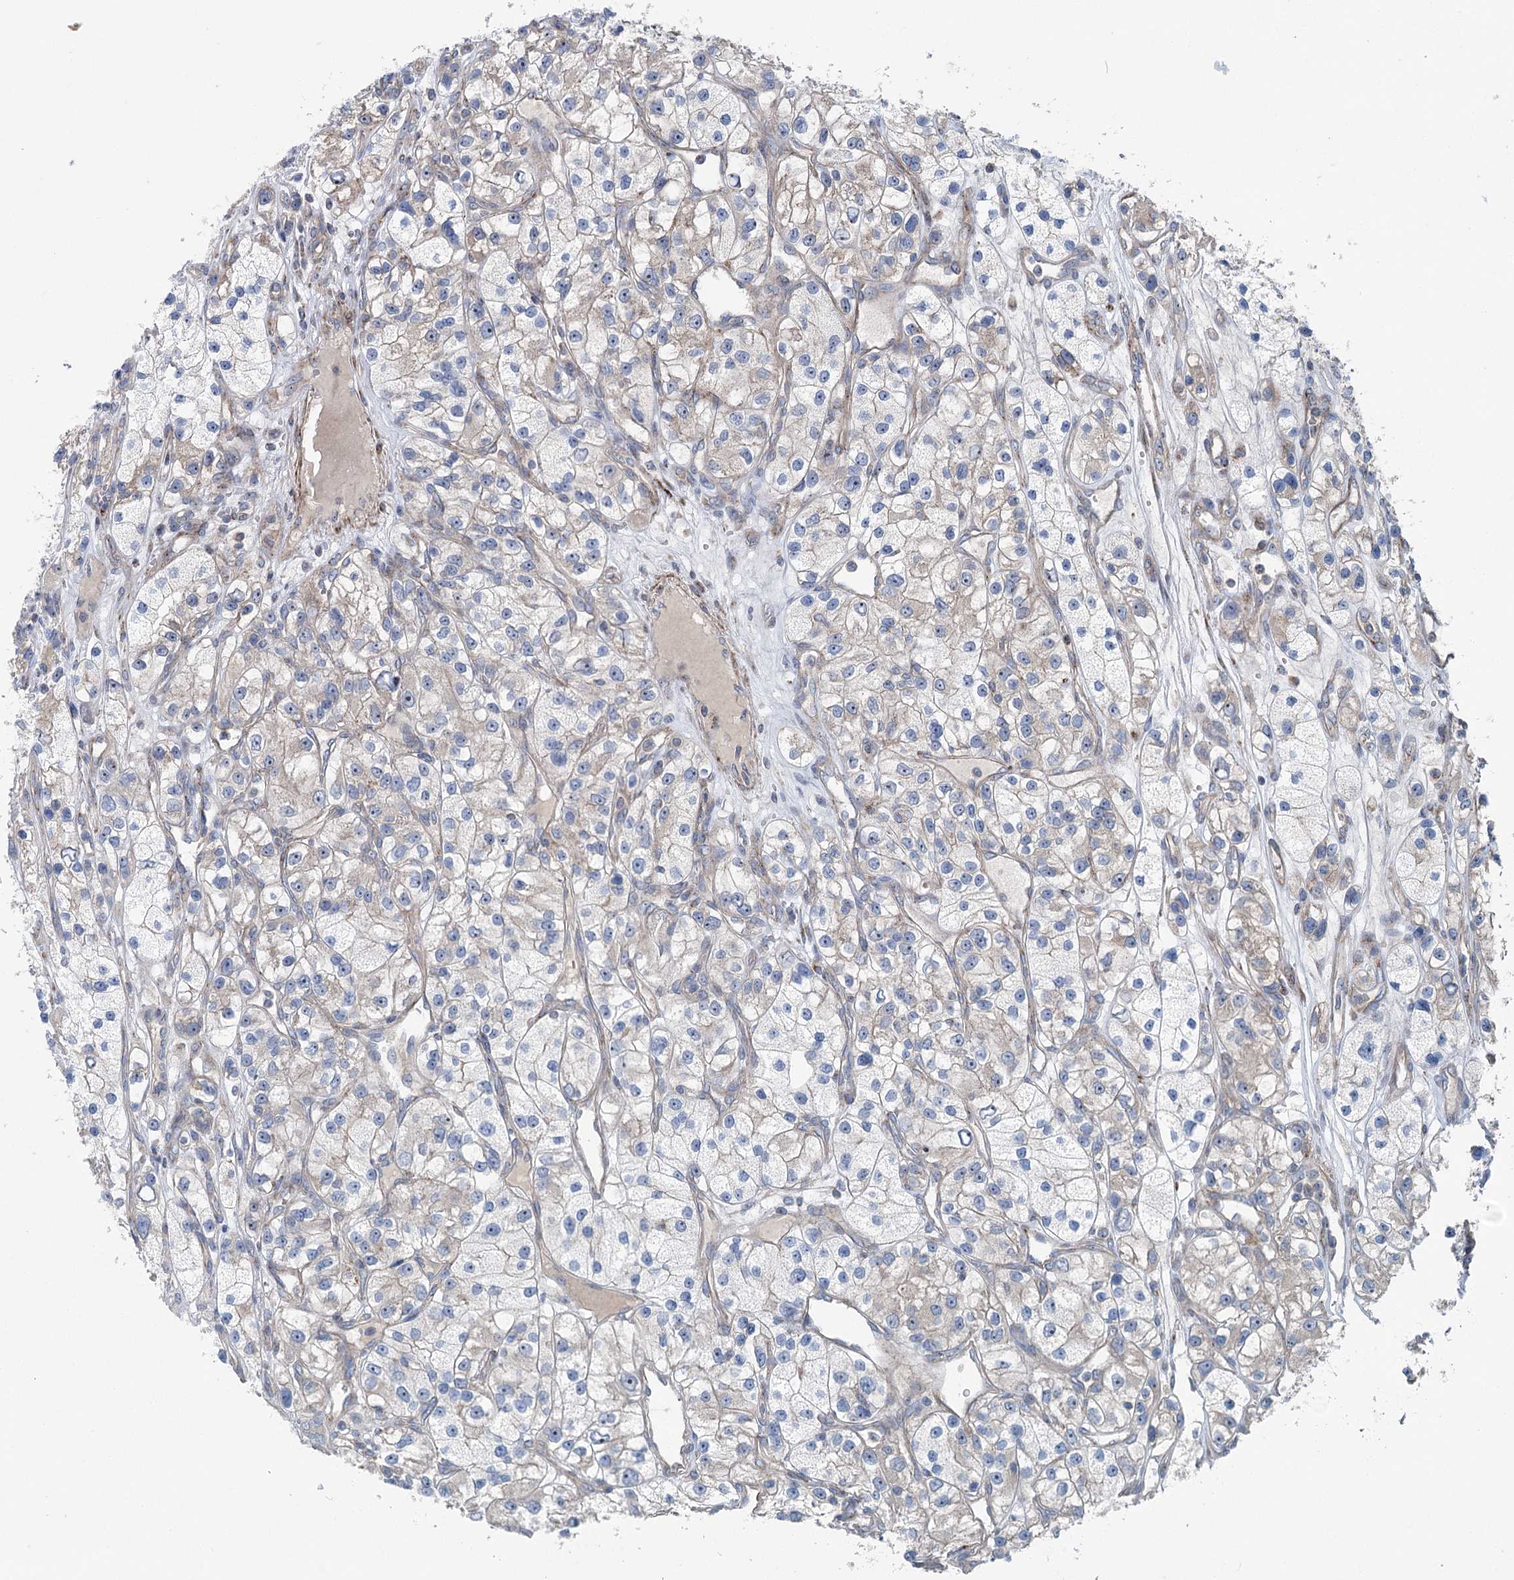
{"staining": {"intensity": "negative", "quantity": "none", "location": "none"}, "tissue": "renal cancer", "cell_type": "Tumor cells", "image_type": "cancer", "snomed": [{"axis": "morphology", "description": "Adenocarcinoma, NOS"}, {"axis": "topography", "description": "Kidney"}], "caption": "Immunohistochemical staining of human renal cancer exhibits no significant positivity in tumor cells.", "gene": "MARK2", "patient": {"sex": "female", "age": 57}}